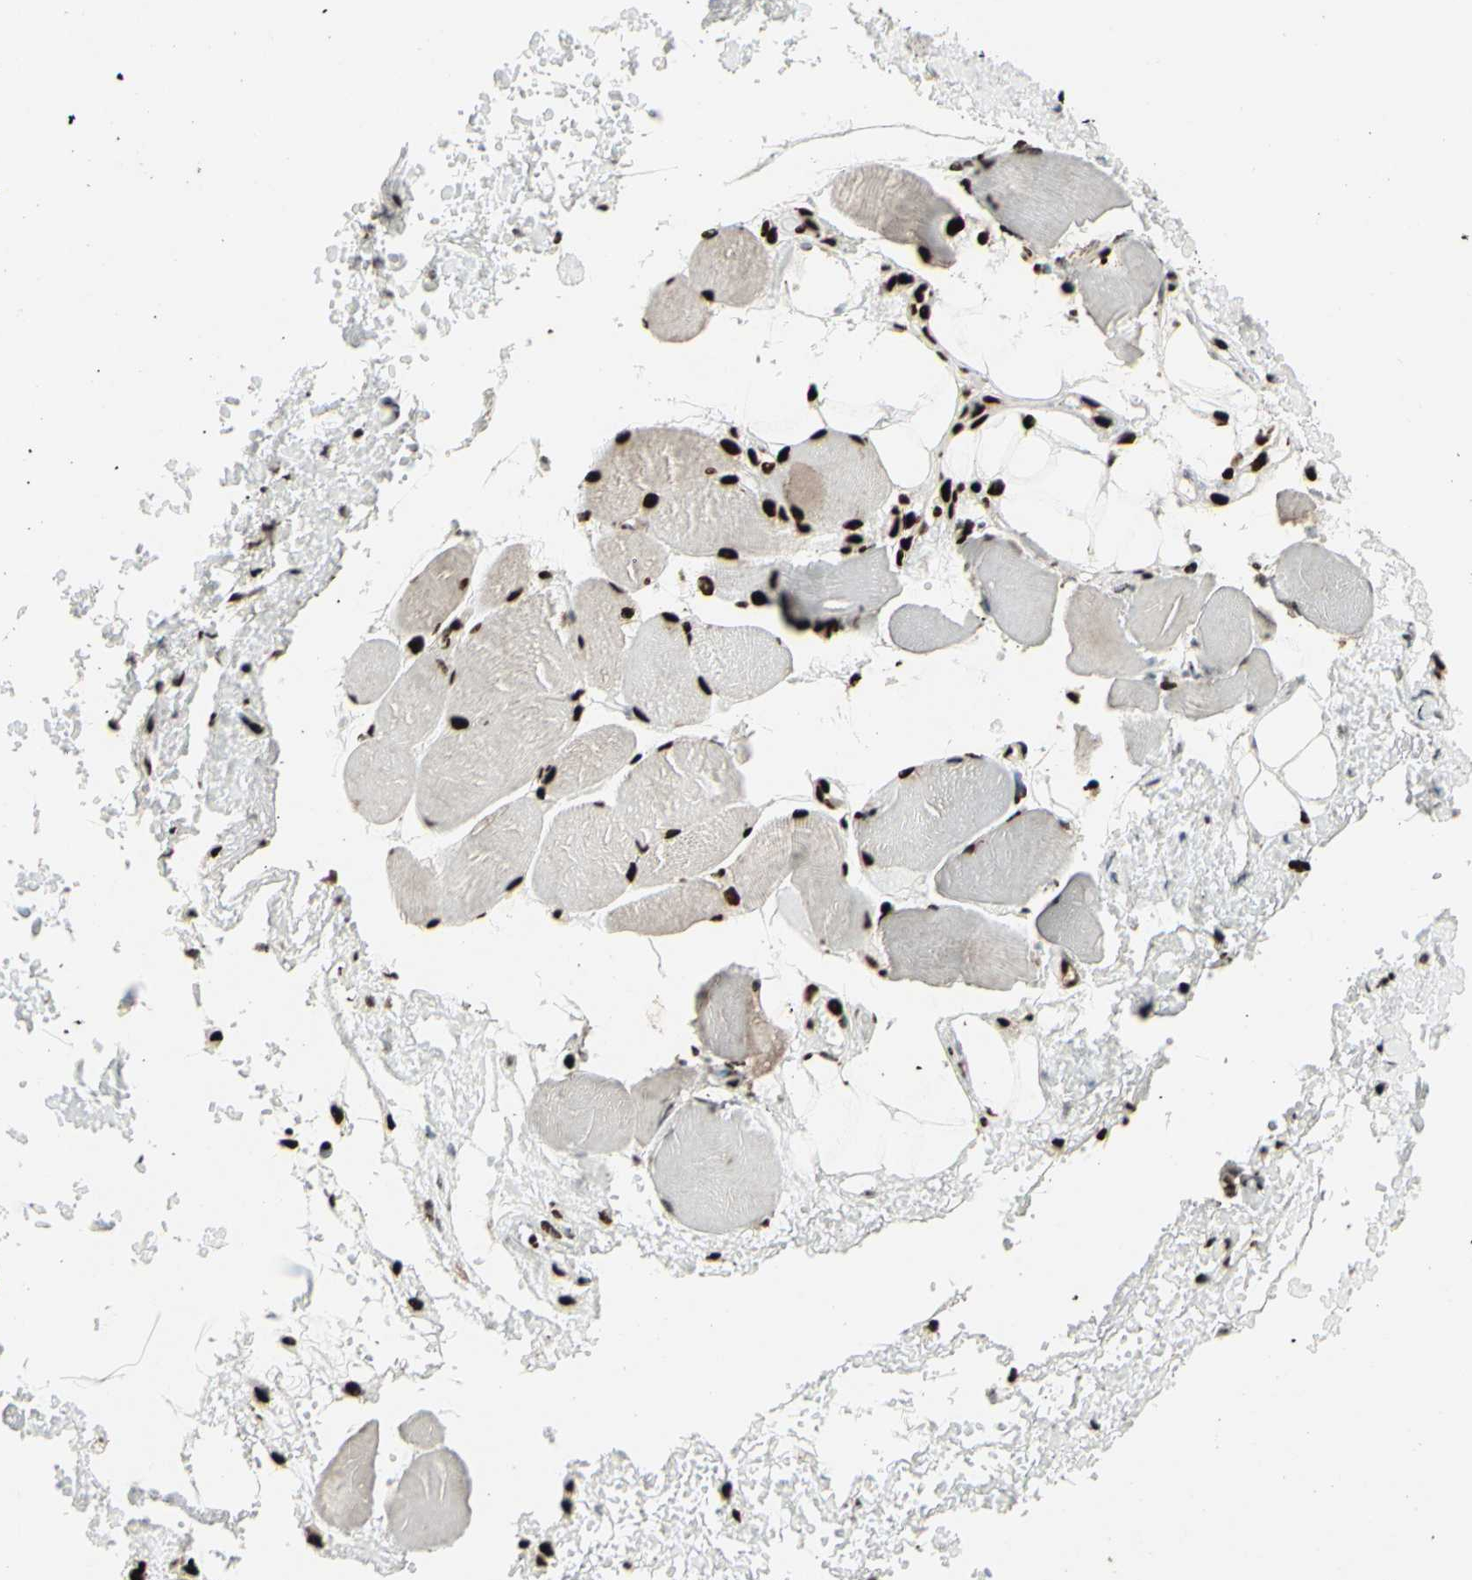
{"staining": {"intensity": "strong", "quantity": ">75%", "location": "nuclear"}, "tissue": "adipose tissue", "cell_type": "Adipocytes", "image_type": "normal", "snomed": [{"axis": "morphology", "description": "Normal tissue, NOS"}, {"axis": "morphology", "description": "Inflammation, NOS"}, {"axis": "topography", "description": "Vascular tissue"}, {"axis": "topography", "description": "Salivary gland"}], "caption": "Immunohistochemistry micrograph of normal adipose tissue stained for a protein (brown), which displays high levels of strong nuclear positivity in about >75% of adipocytes.", "gene": "U2AF2", "patient": {"sex": "female", "age": 75}}